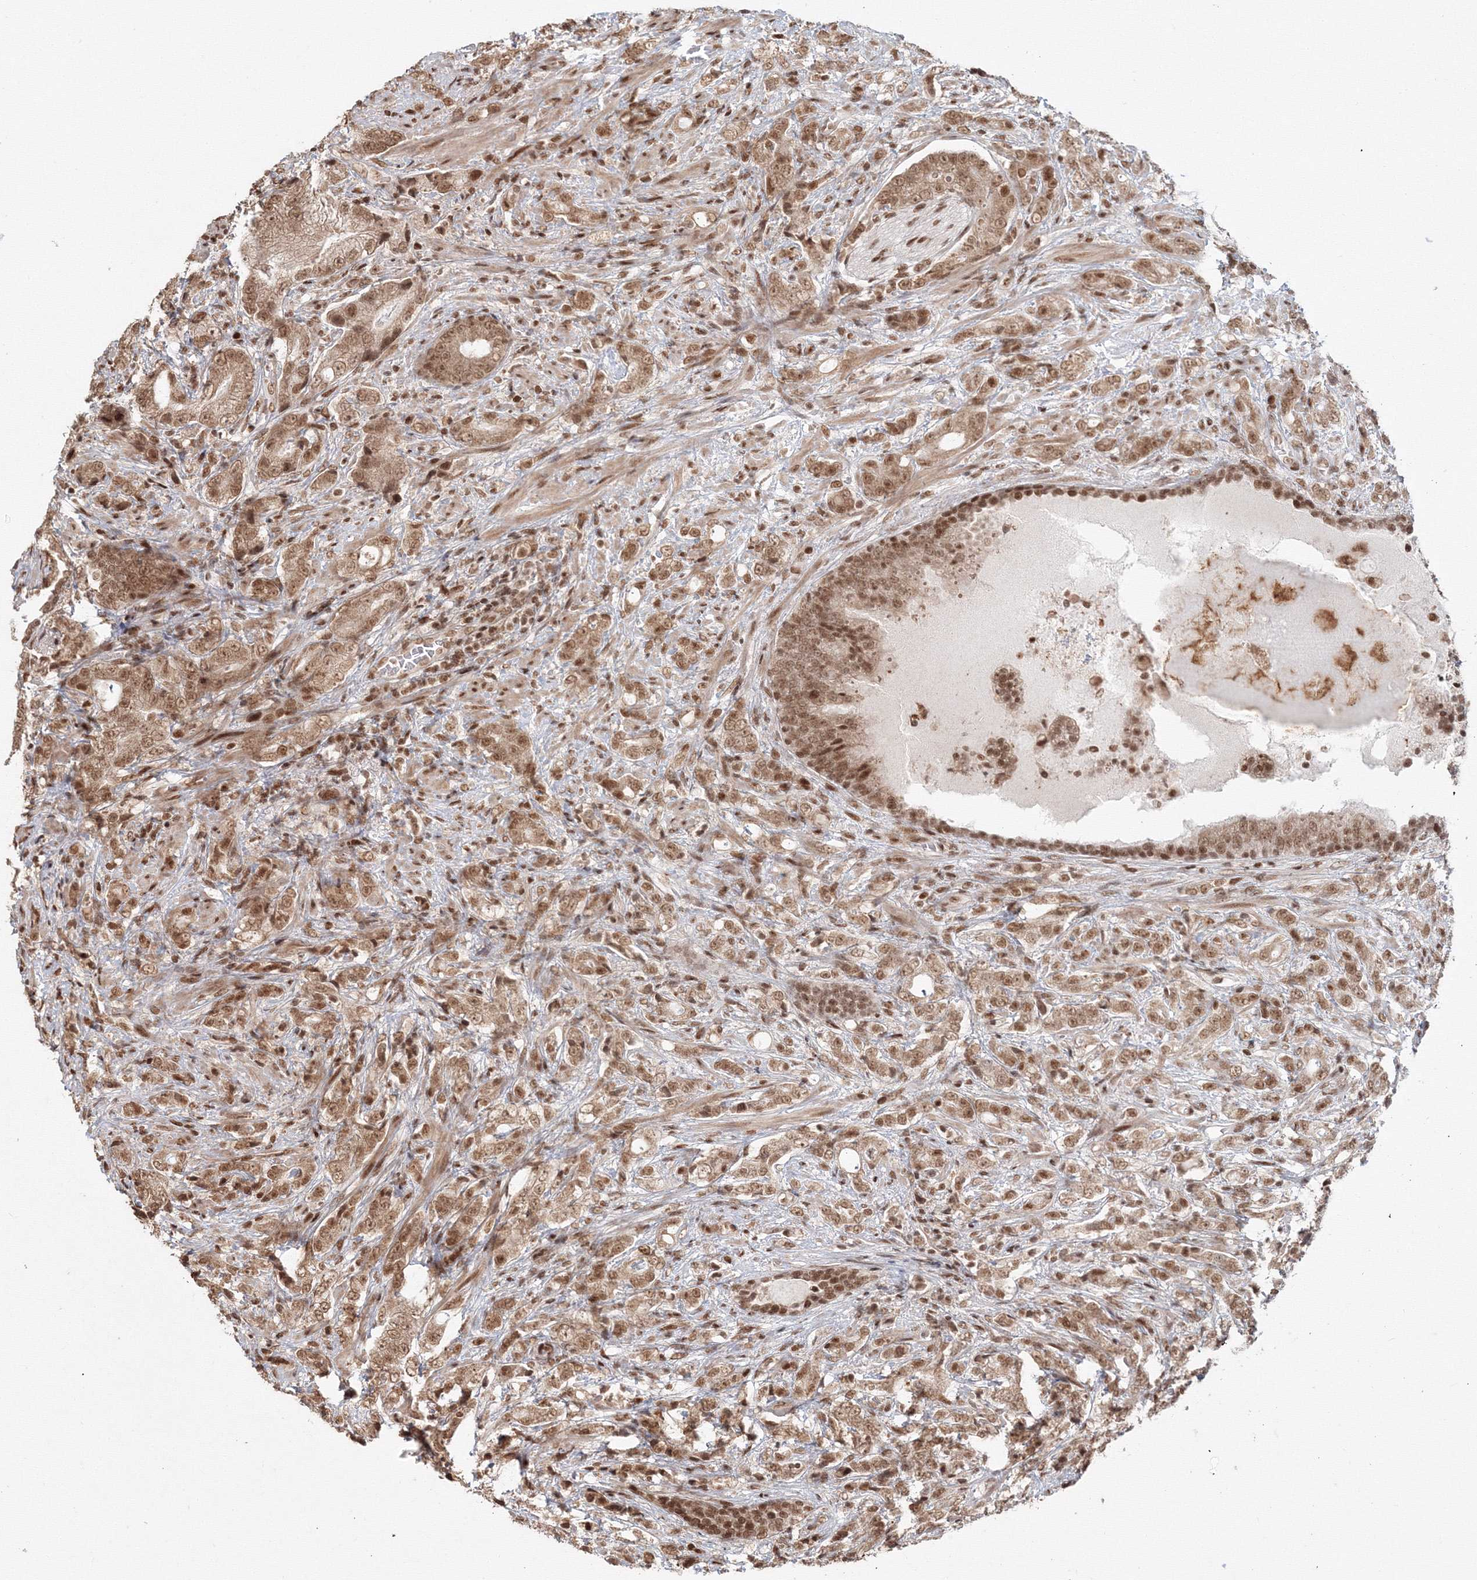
{"staining": {"intensity": "moderate", "quantity": ">75%", "location": "nuclear"}, "tissue": "prostate cancer", "cell_type": "Tumor cells", "image_type": "cancer", "snomed": [{"axis": "morphology", "description": "Adenocarcinoma, High grade"}, {"axis": "topography", "description": "Prostate"}], "caption": "IHC (DAB (3,3'-diaminobenzidine)) staining of human prostate cancer (adenocarcinoma (high-grade)) displays moderate nuclear protein expression in about >75% of tumor cells.", "gene": "KIF20A", "patient": {"sex": "male", "age": 57}}